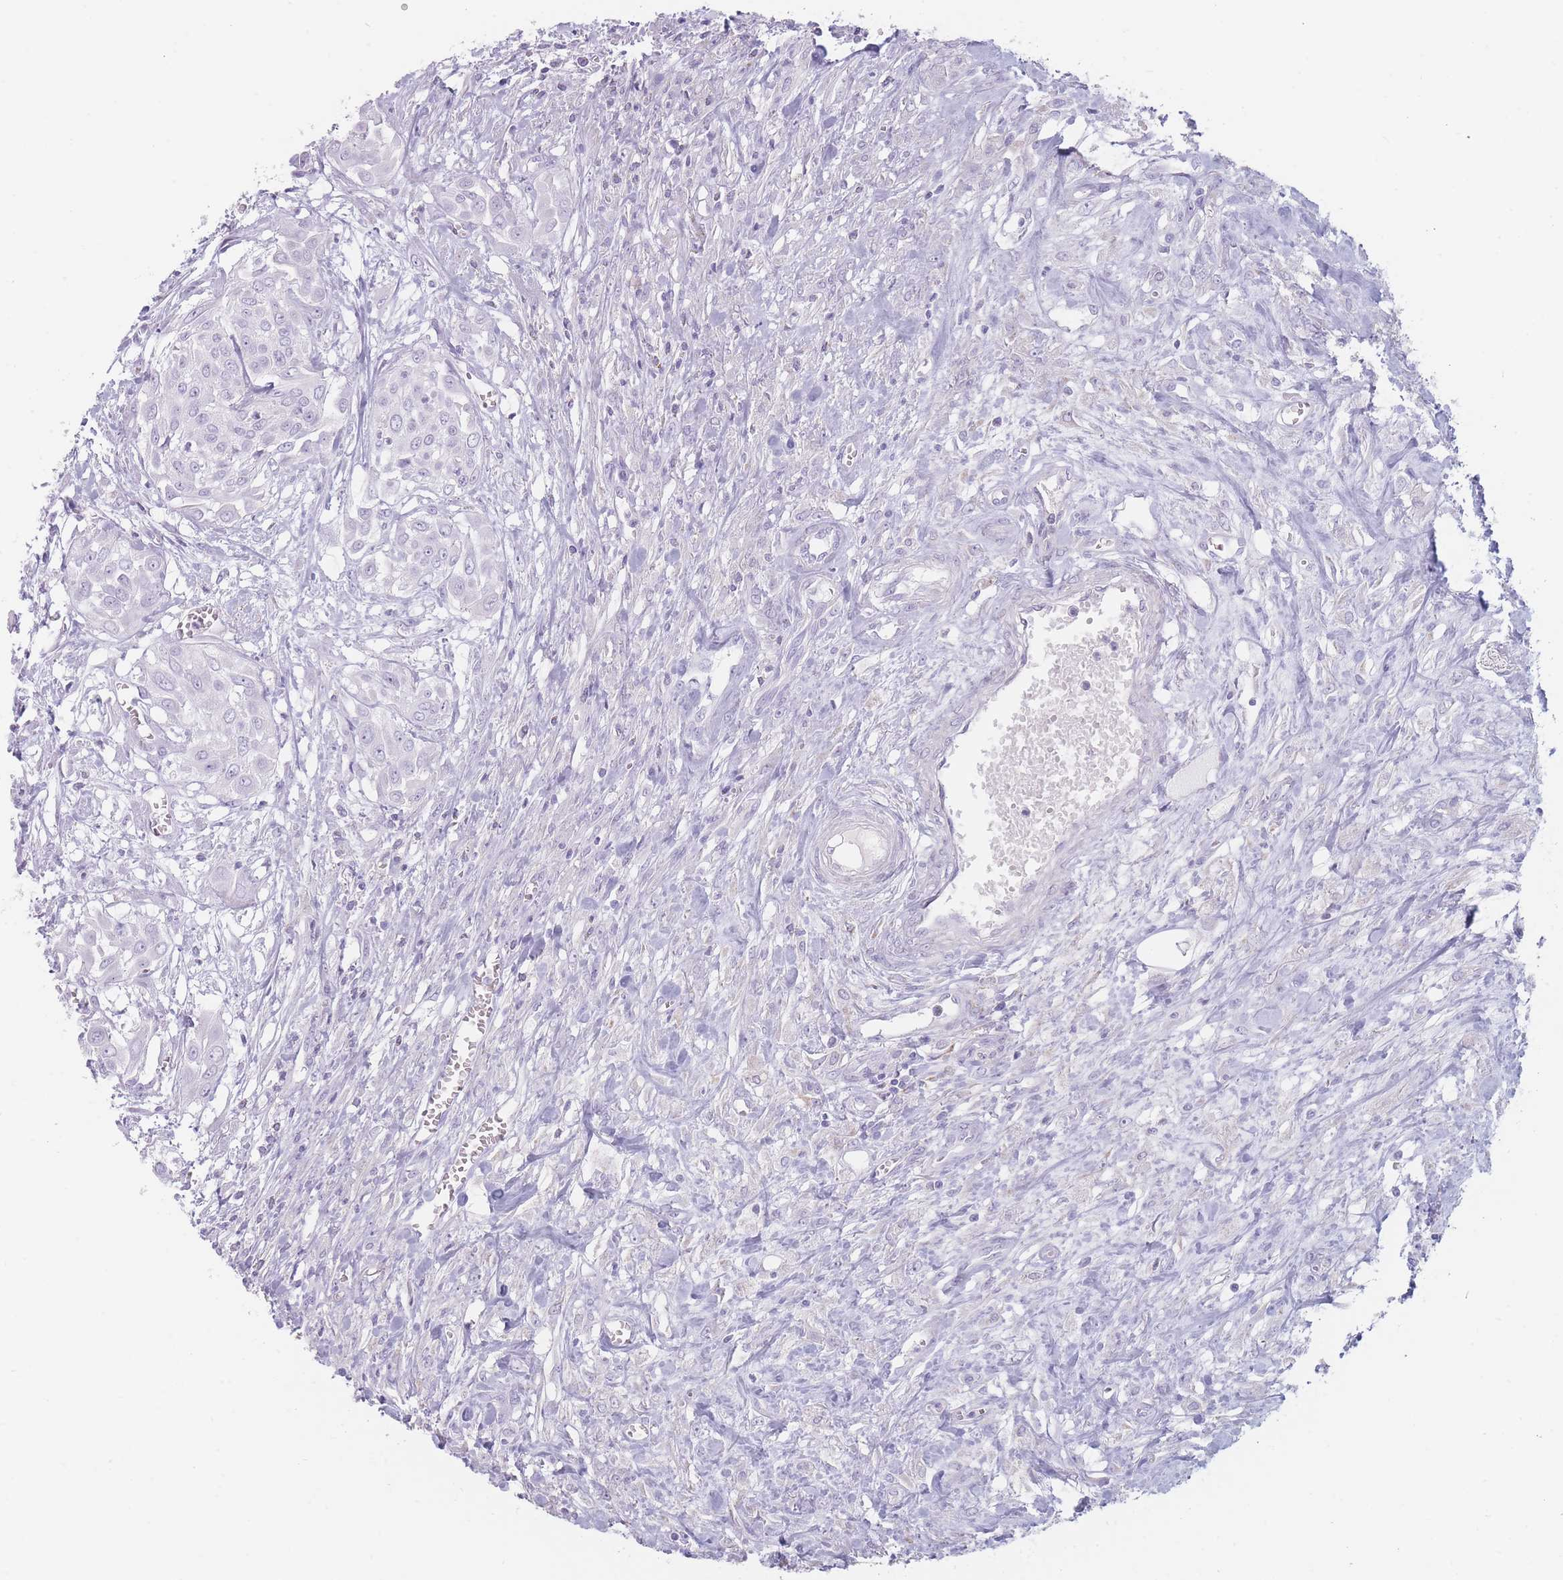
{"staining": {"intensity": "negative", "quantity": "none", "location": "none"}, "tissue": "urothelial cancer", "cell_type": "Tumor cells", "image_type": "cancer", "snomed": [{"axis": "morphology", "description": "Urothelial carcinoma, High grade"}, {"axis": "topography", "description": "Urinary bladder"}], "caption": "High power microscopy micrograph of an immunohistochemistry (IHC) photomicrograph of high-grade urothelial carcinoma, revealing no significant positivity in tumor cells. (IHC, brightfield microscopy, high magnification).", "gene": "GPR12", "patient": {"sex": "male", "age": 57}}